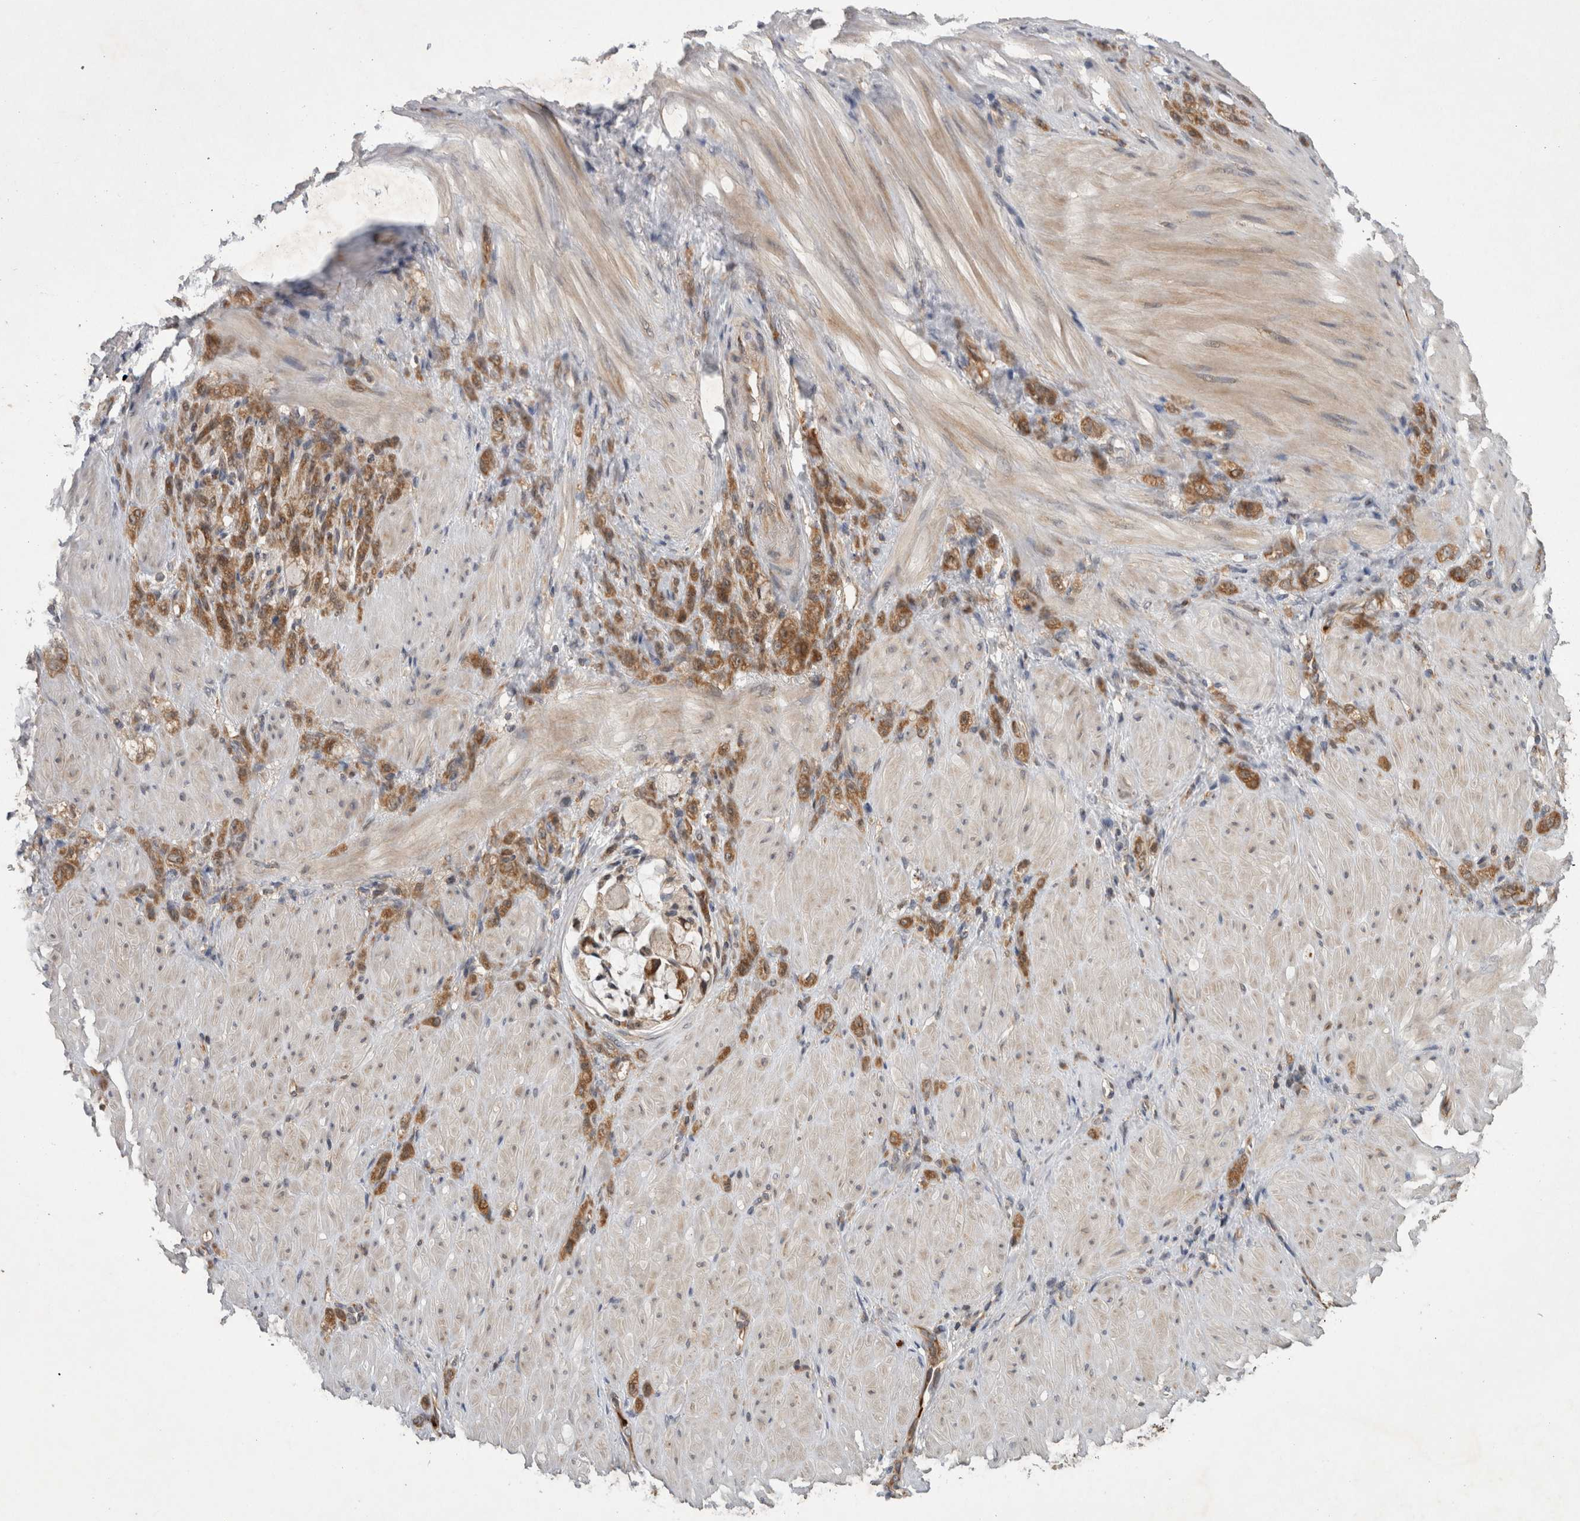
{"staining": {"intensity": "moderate", "quantity": ">75%", "location": "cytoplasmic/membranous"}, "tissue": "stomach cancer", "cell_type": "Tumor cells", "image_type": "cancer", "snomed": [{"axis": "morphology", "description": "Normal tissue, NOS"}, {"axis": "morphology", "description": "Adenocarcinoma, NOS"}, {"axis": "topography", "description": "Stomach"}], "caption": "High-power microscopy captured an IHC photomicrograph of stomach adenocarcinoma, revealing moderate cytoplasmic/membranous expression in approximately >75% of tumor cells. (Stains: DAB (3,3'-diaminobenzidine) in brown, nuclei in blue, Microscopy: brightfield microscopy at high magnification).", "gene": "PDCD2", "patient": {"sex": "male", "age": 82}}